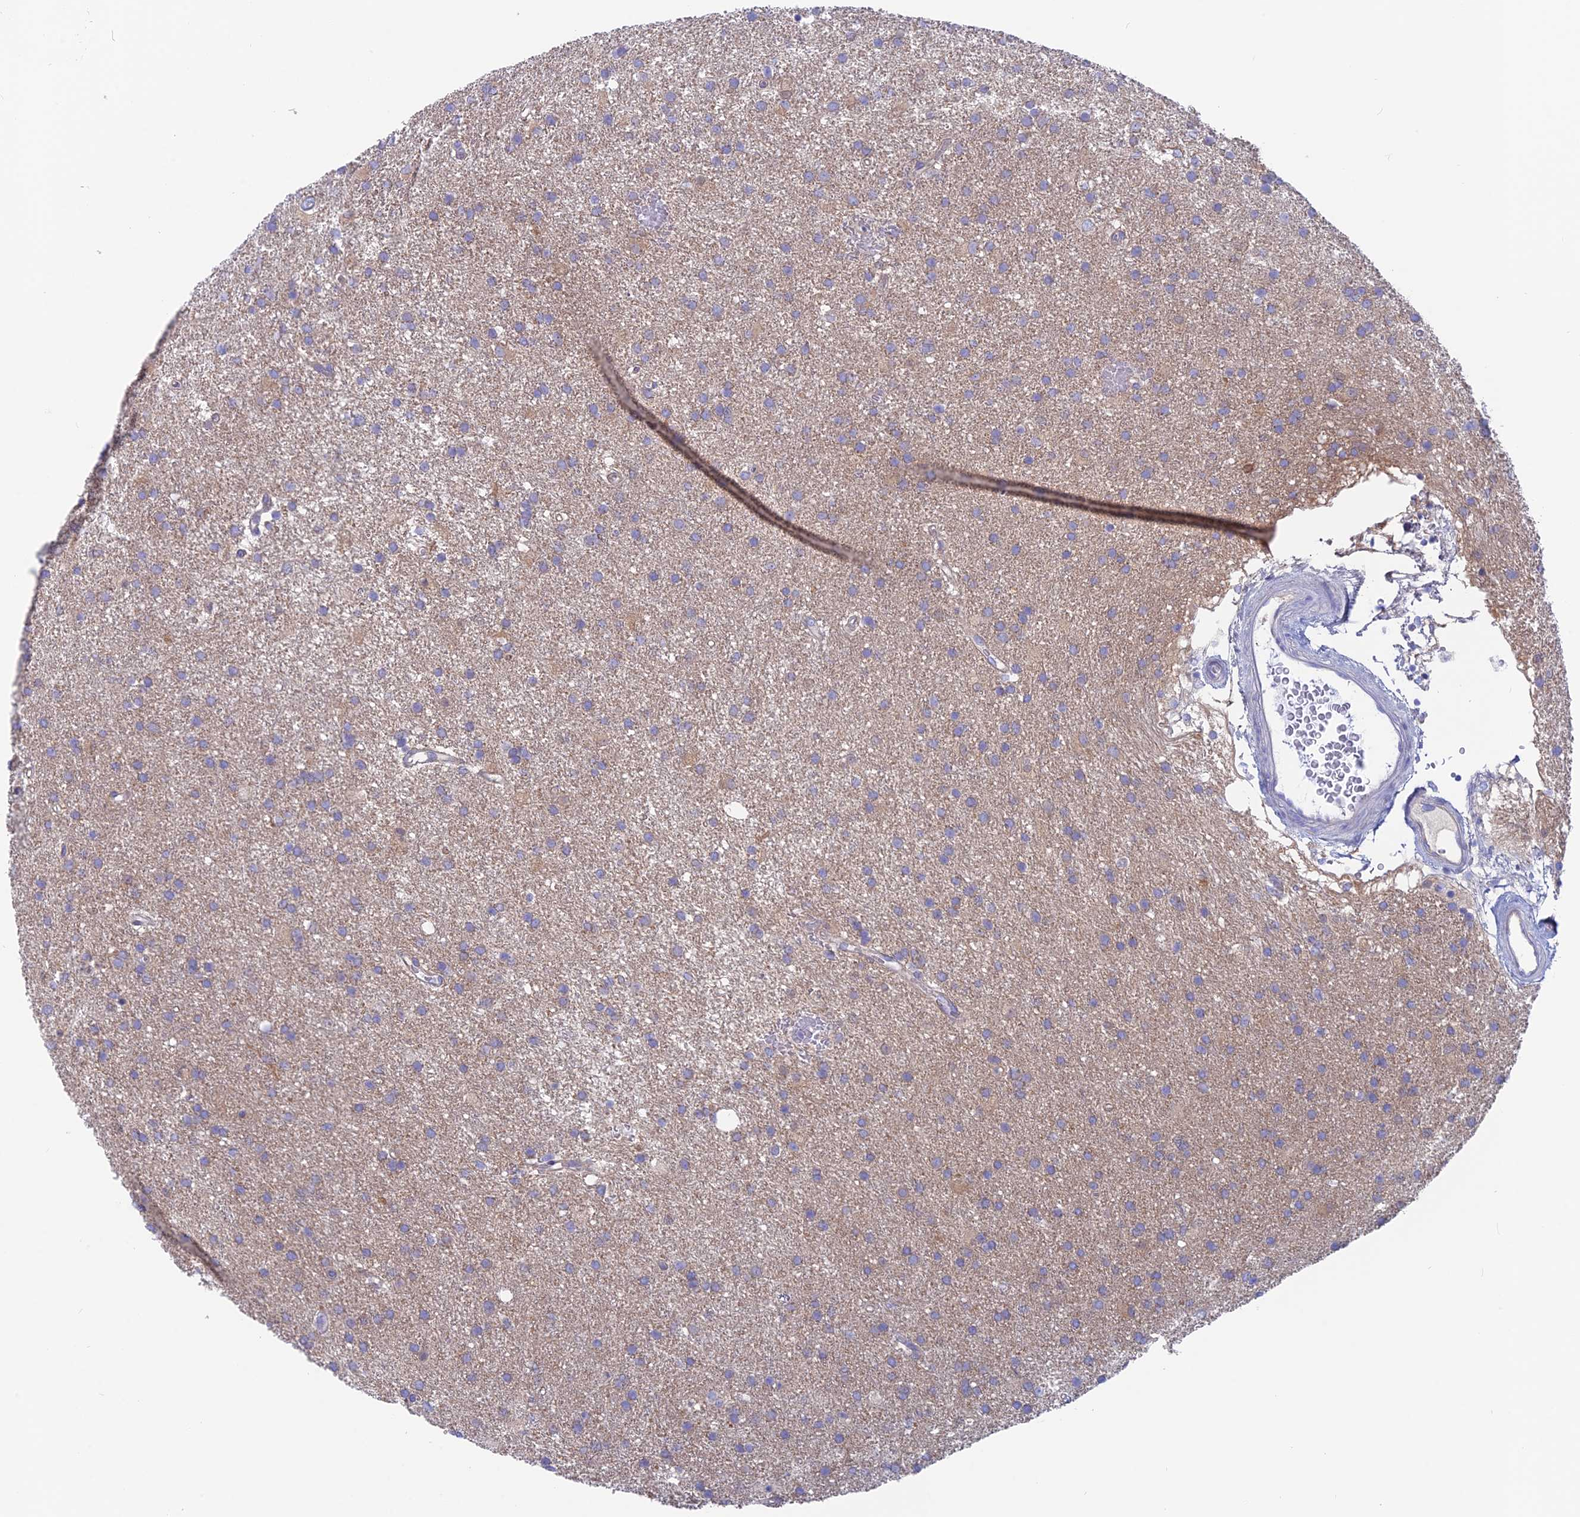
{"staining": {"intensity": "weak", "quantity": "<25%", "location": "cytoplasmic/membranous"}, "tissue": "glioma", "cell_type": "Tumor cells", "image_type": "cancer", "snomed": [{"axis": "morphology", "description": "Glioma, malignant, High grade"}, {"axis": "topography", "description": "Brain"}], "caption": "Micrograph shows no protein expression in tumor cells of malignant high-grade glioma tissue. (DAB (3,3'-diaminobenzidine) immunohistochemistry (IHC), high magnification).", "gene": "LZTFL1", "patient": {"sex": "male", "age": 77}}